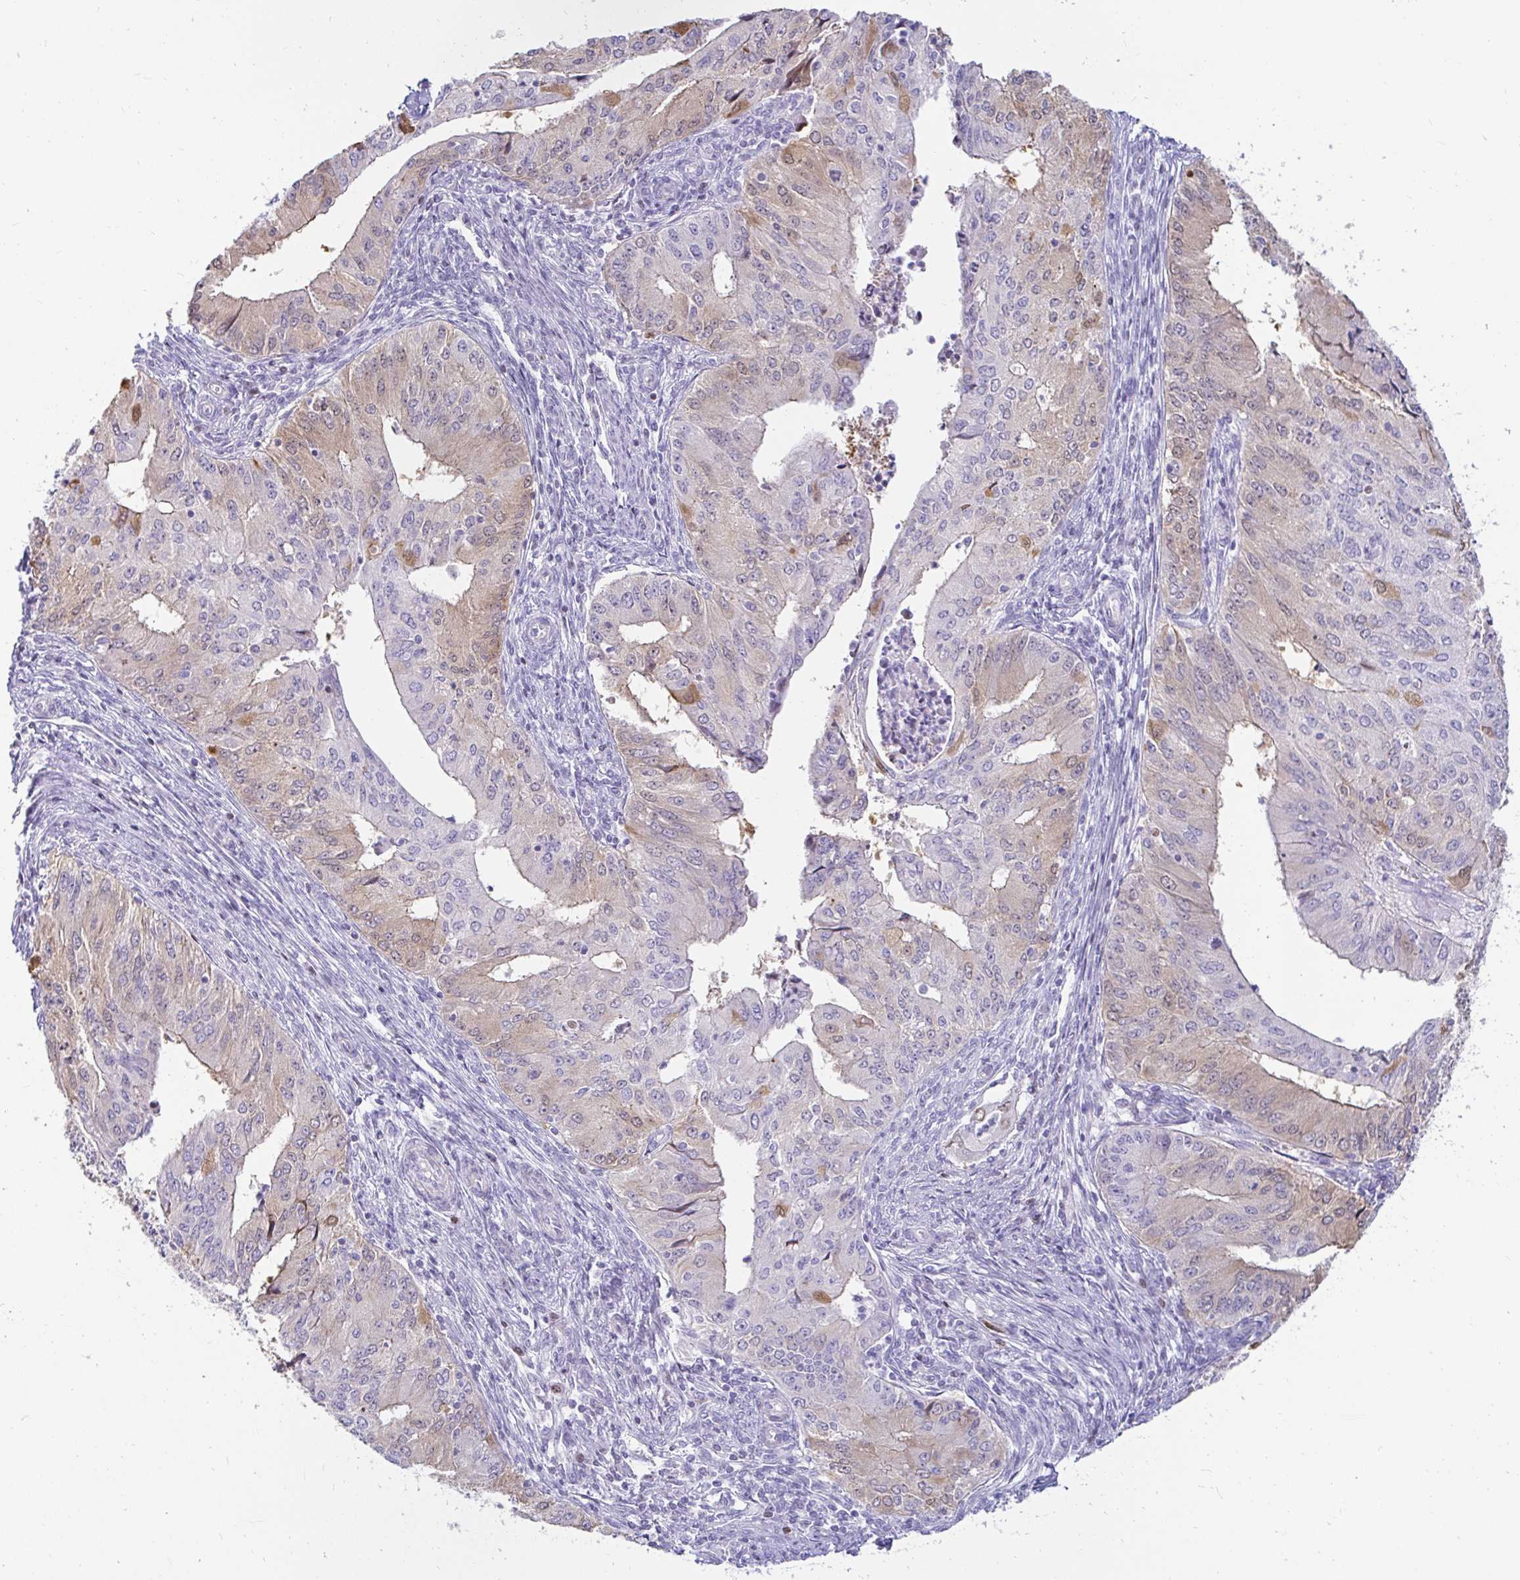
{"staining": {"intensity": "moderate", "quantity": "<25%", "location": "cytoplasmic/membranous,nuclear"}, "tissue": "endometrial cancer", "cell_type": "Tumor cells", "image_type": "cancer", "snomed": [{"axis": "morphology", "description": "Adenocarcinoma, NOS"}, {"axis": "topography", "description": "Endometrium"}], "caption": "High-power microscopy captured an IHC photomicrograph of adenocarcinoma (endometrial), revealing moderate cytoplasmic/membranous and nuclear positivity in approximately <25% of tumor cells.", "gene": "CAPSL", "patient": {"sex": "female", "age": 50}}